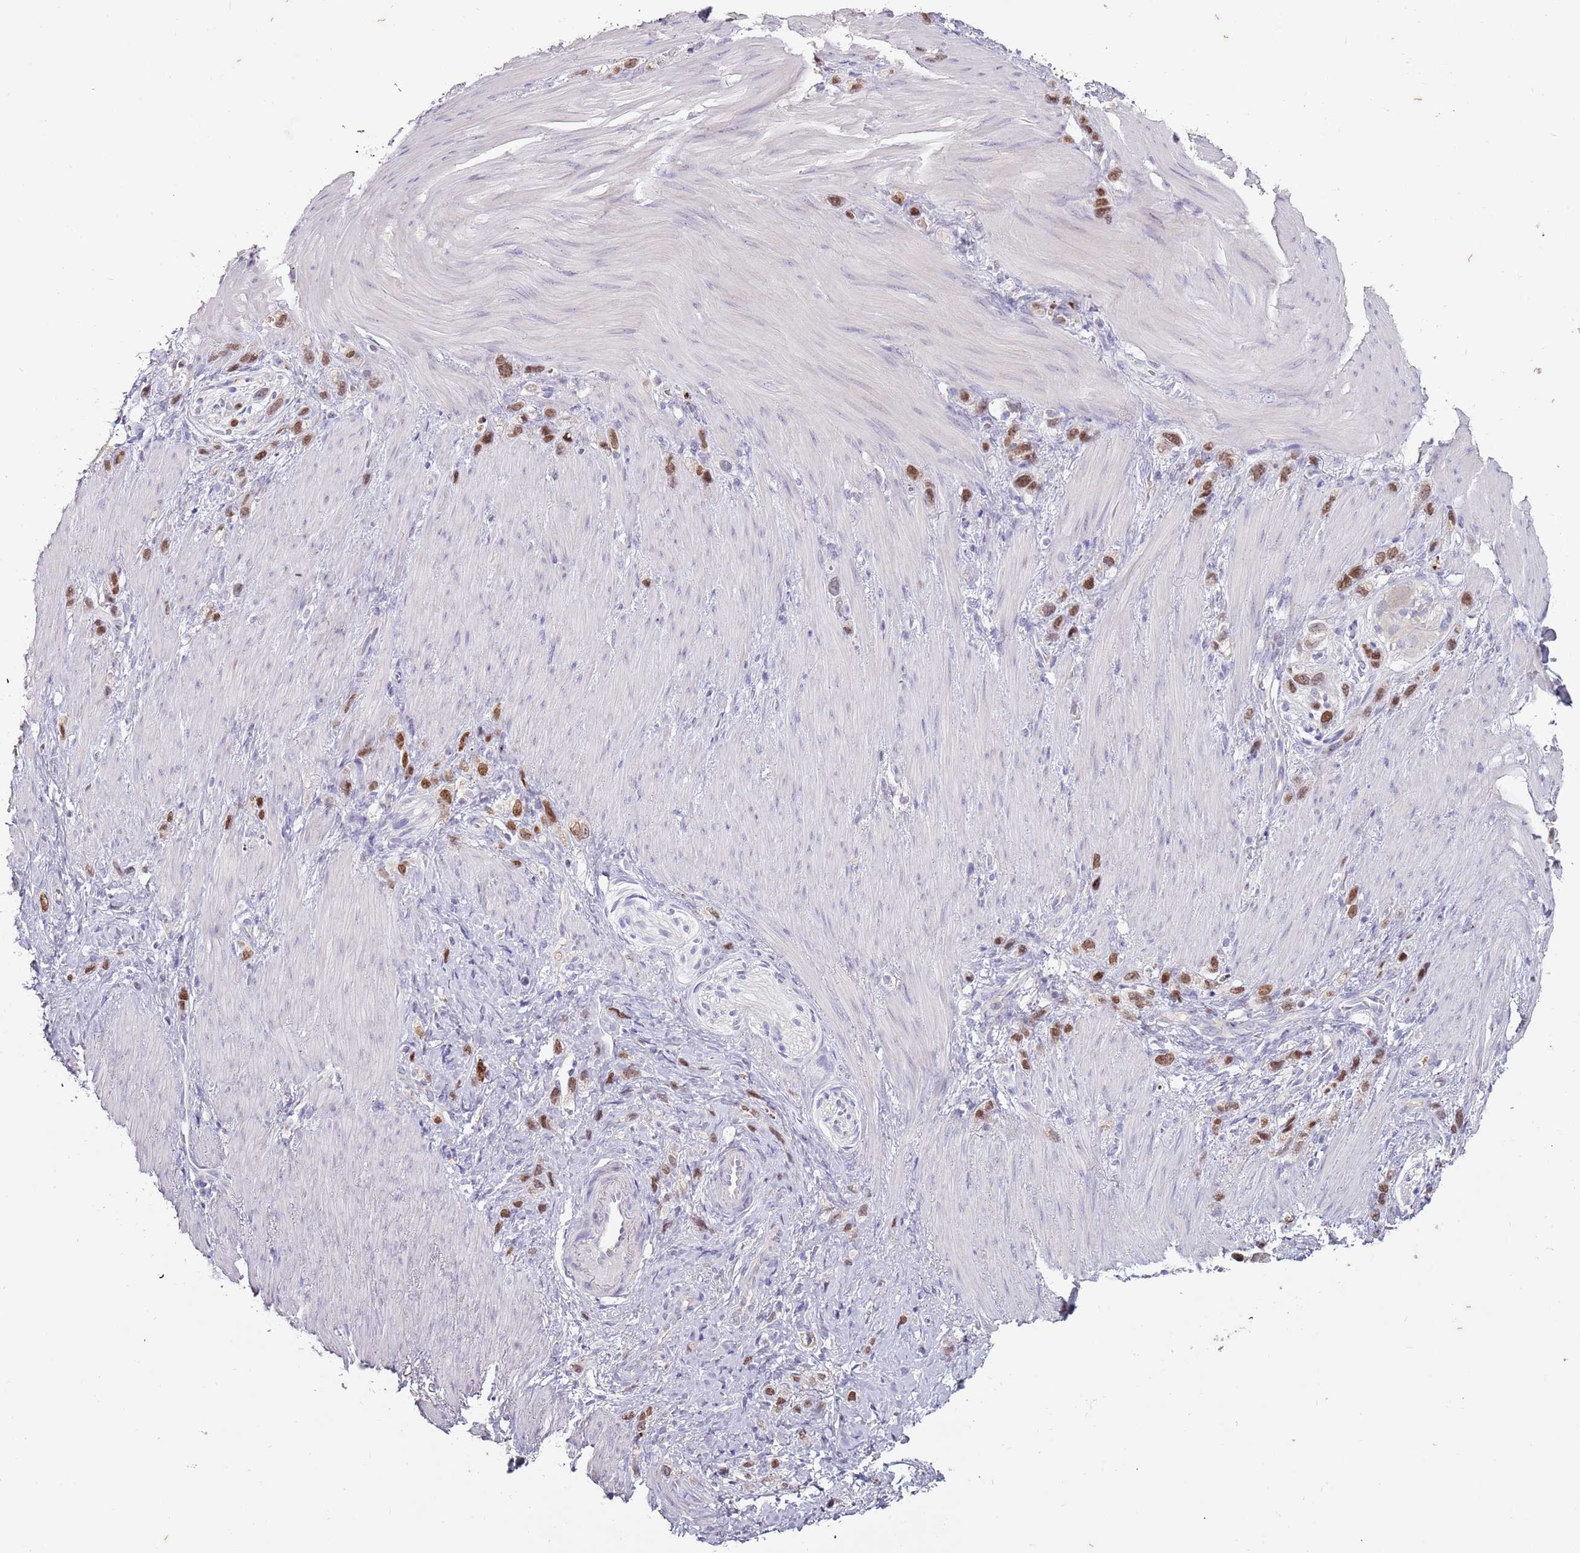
{"staining": {"intensity": "moderate", "quantity": ">75%", "location": "nuclear"}, "tissue": "stomach cancer", "cell_type": "Tumor cells", "image_type": "cancer", "snomed": [{"axis": "morphology", "description": "Adenocarcinoma, NOS"}, {"axis": "topography", "description": "Stomach"}], "caption": "An IHC photomicrograph of tumor tissue is shown. Protein staining in brown highlights moderate nuclear positivity in stomach adenocarcinoma within tumor cells. (IHC, brightfield microscopy, high magnification).", "gene": "SYS1", "patient": {"sex": "female", "age": 65}}